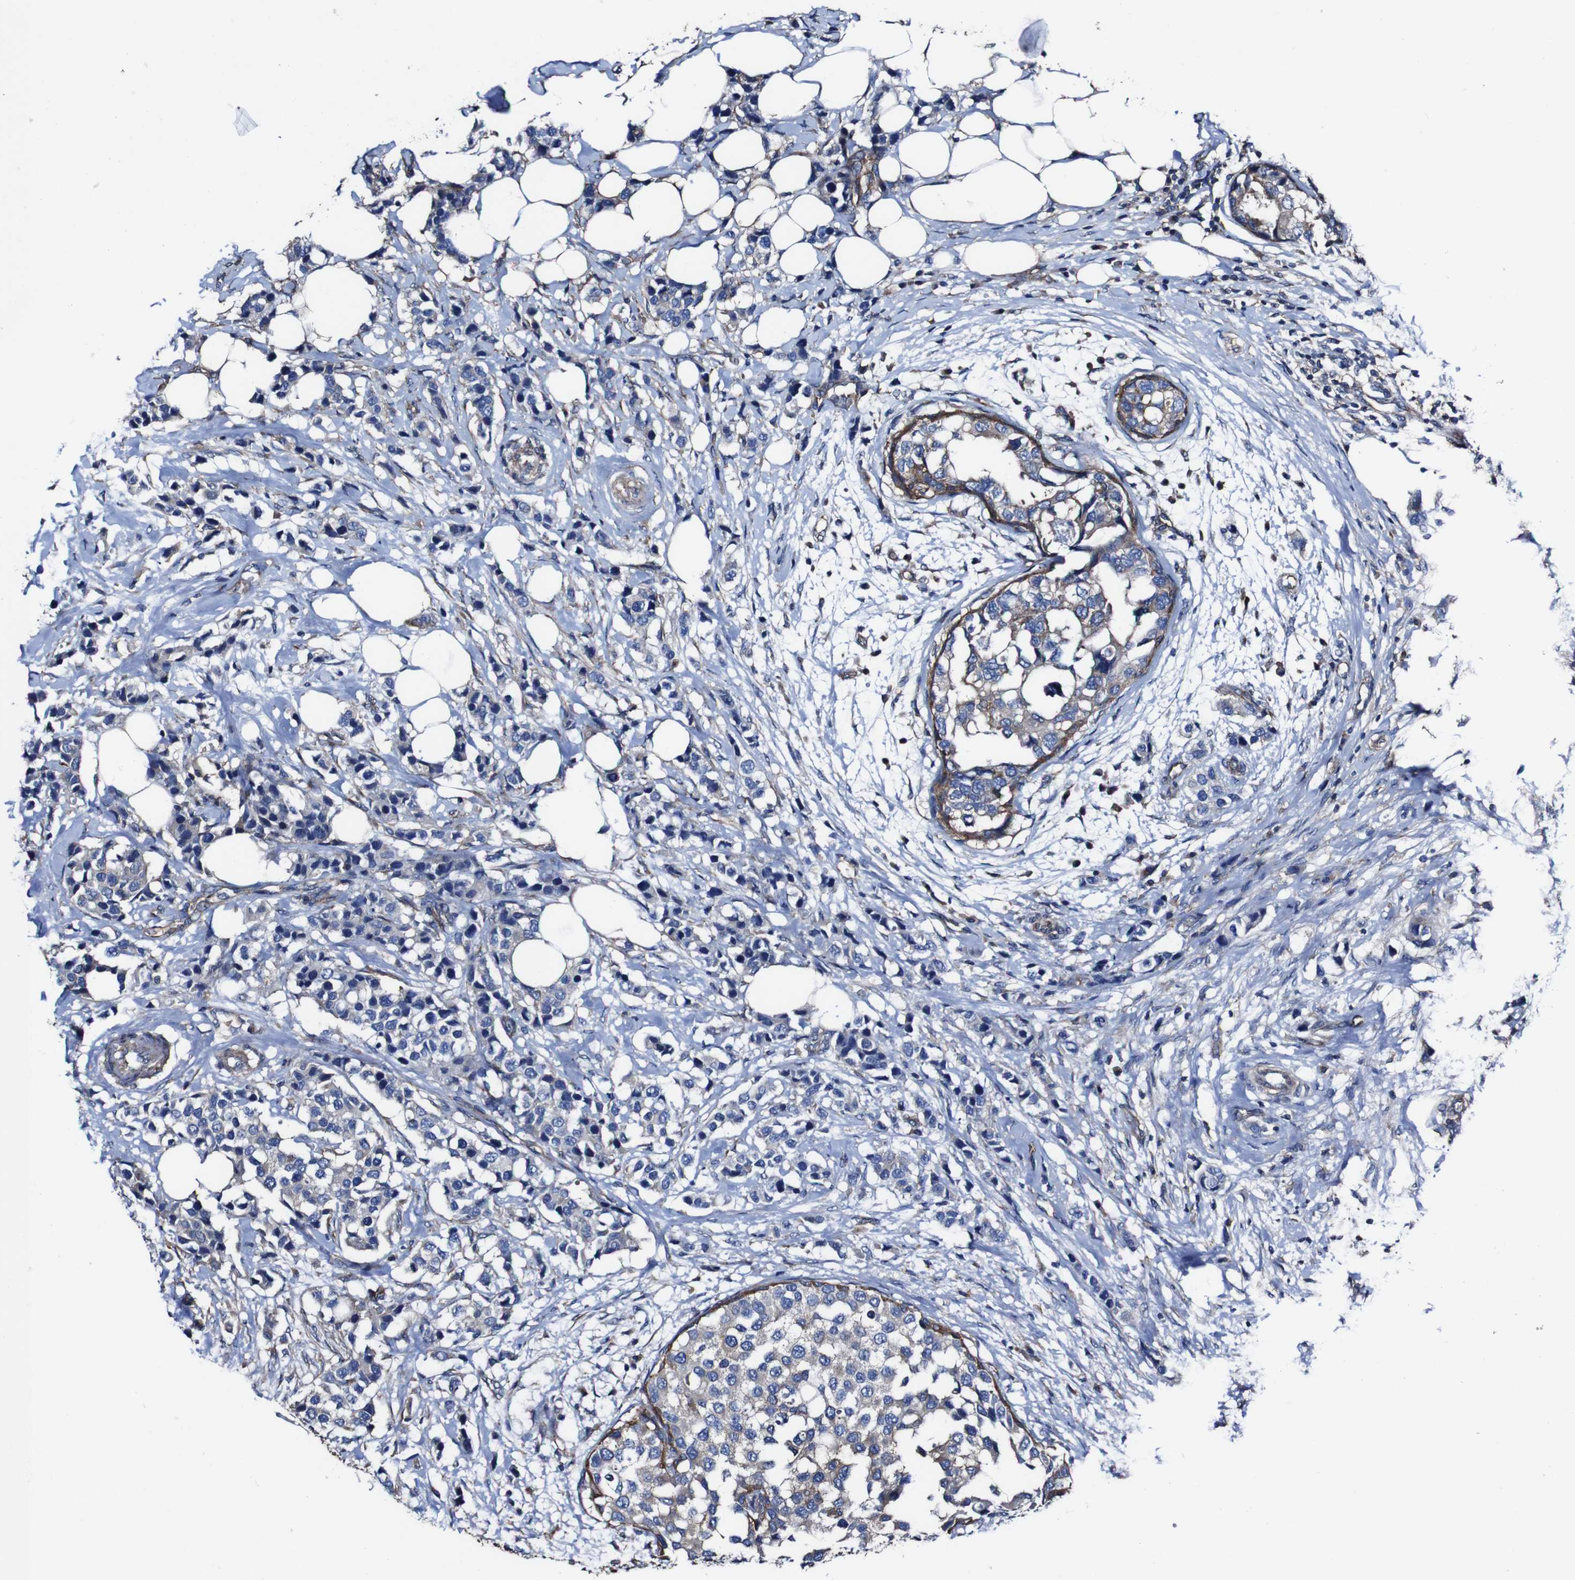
{"staining": {"intensity": "moderate", "quantity": "25%-75%", "location": "cytoplasmic/membranous"}, "tissue": "breast cancer", "cell_type": "Tumor cells", "image_type": "cancer", "snomed": [{"axis": "morphology", "description": "Normal tissue, NOS"}, {"axis": "morphology", "description": "Duct carcinoma"}, {"axis": "topography", "description": "Breast"}], "caption": "High-power microscopy captured an immunohistochemistry (IHC) photomicrograph of breast invasive ductal carcinoma, revealing moderate cytoplasmic/membranous expression in about 25%-75% of tumor cells.", "gene": "CSF1R", "patient": {"sex": "female", "age": 50}}